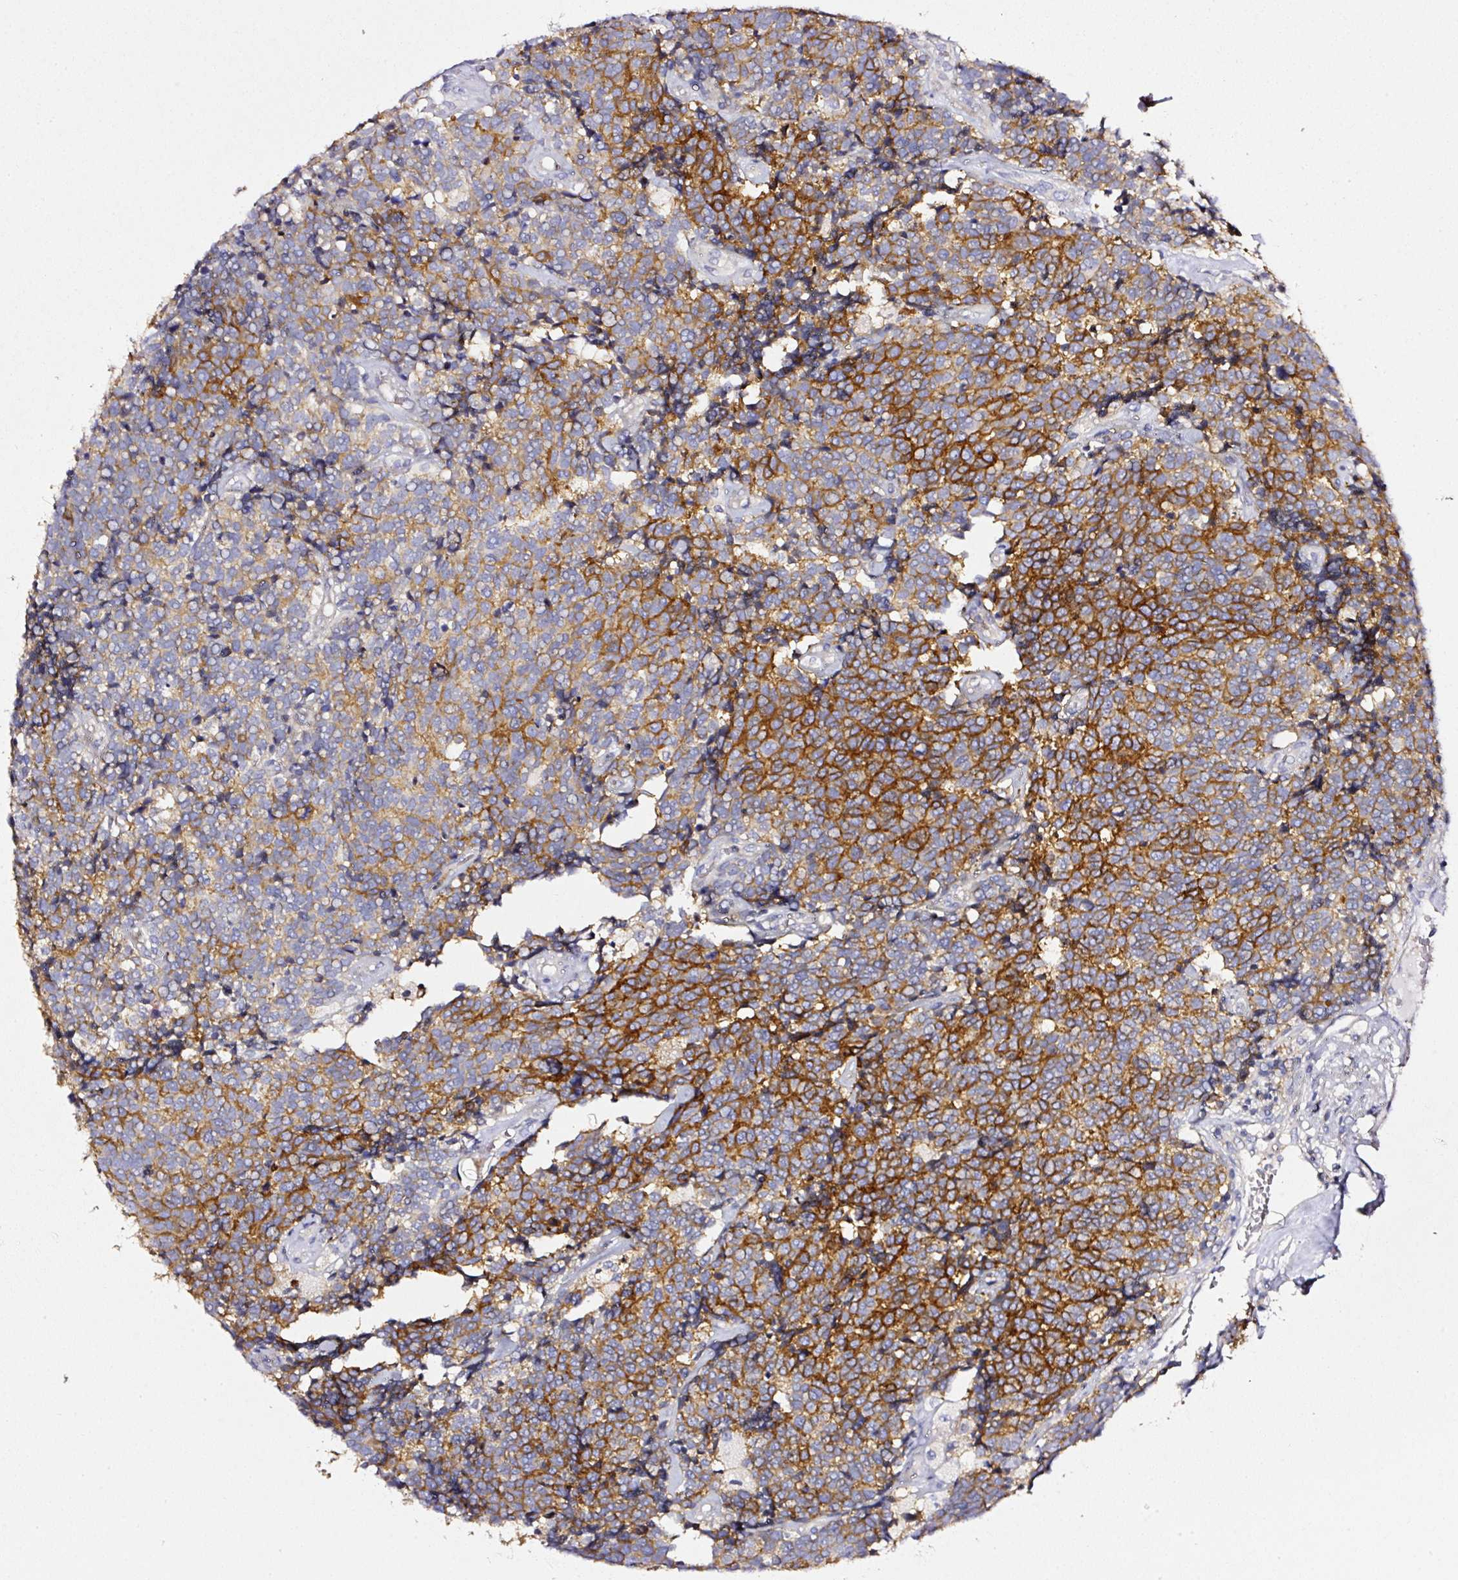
{"staining": {"intensity": "strong", "quantity": "25%-75%", "location": "cytoplasmic/membranous"}, "tissue": "carcinoid", "cell_type": "Tumor cells", "image_type": "cancer", "snomed": [{"axis": "morphology", "description": "Carcinoid, malignant, NOS"}, {"axis": "topography", "description": "Skin"}], "caption": "Strong cytoplasmic/membranous expression is appreciated in approximately 25%-75% of tumor cells in carcinoid.", "gene": "CD47", "patient": {"sex": "female", "age": 79}}